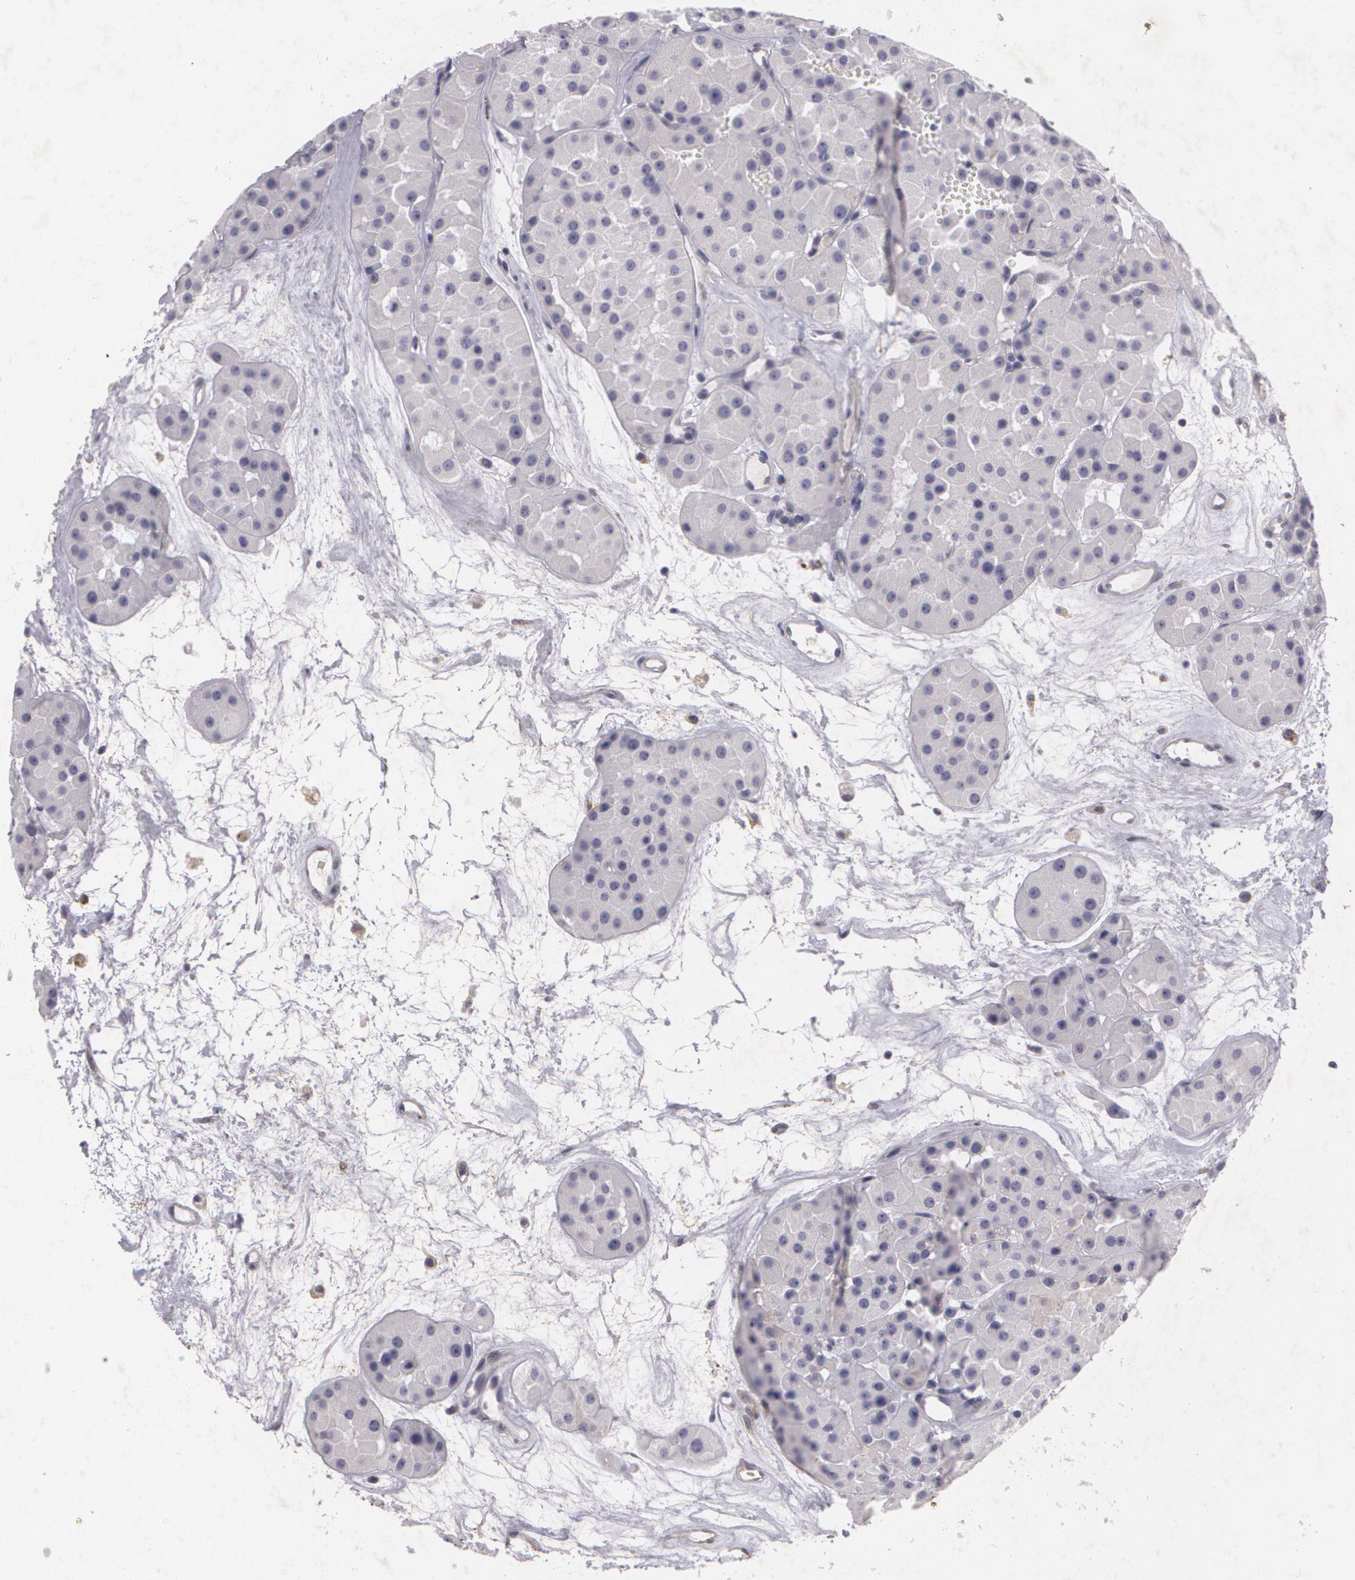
{"staining": {"intensity": "negative", "quantity": "none", "location": "none"}, "tissue": "renal cancer", "cell_type": "Tumor cells", "image_type": "cancer", "snomed": [{"axis": "morphology", "description": "Adenocarcinoma, uncertain malignant potential"}, {"axis": "topography", "description": "Kidney"}], "caption": "Histopathology image shows no protein staining in tumor cells of renal adenocarcinoma,  uncertain malignant potential tissue. Nuclei are stained in blue.", "gene": "KCNA4", "patient": {"sex": "male", "age": 63}}